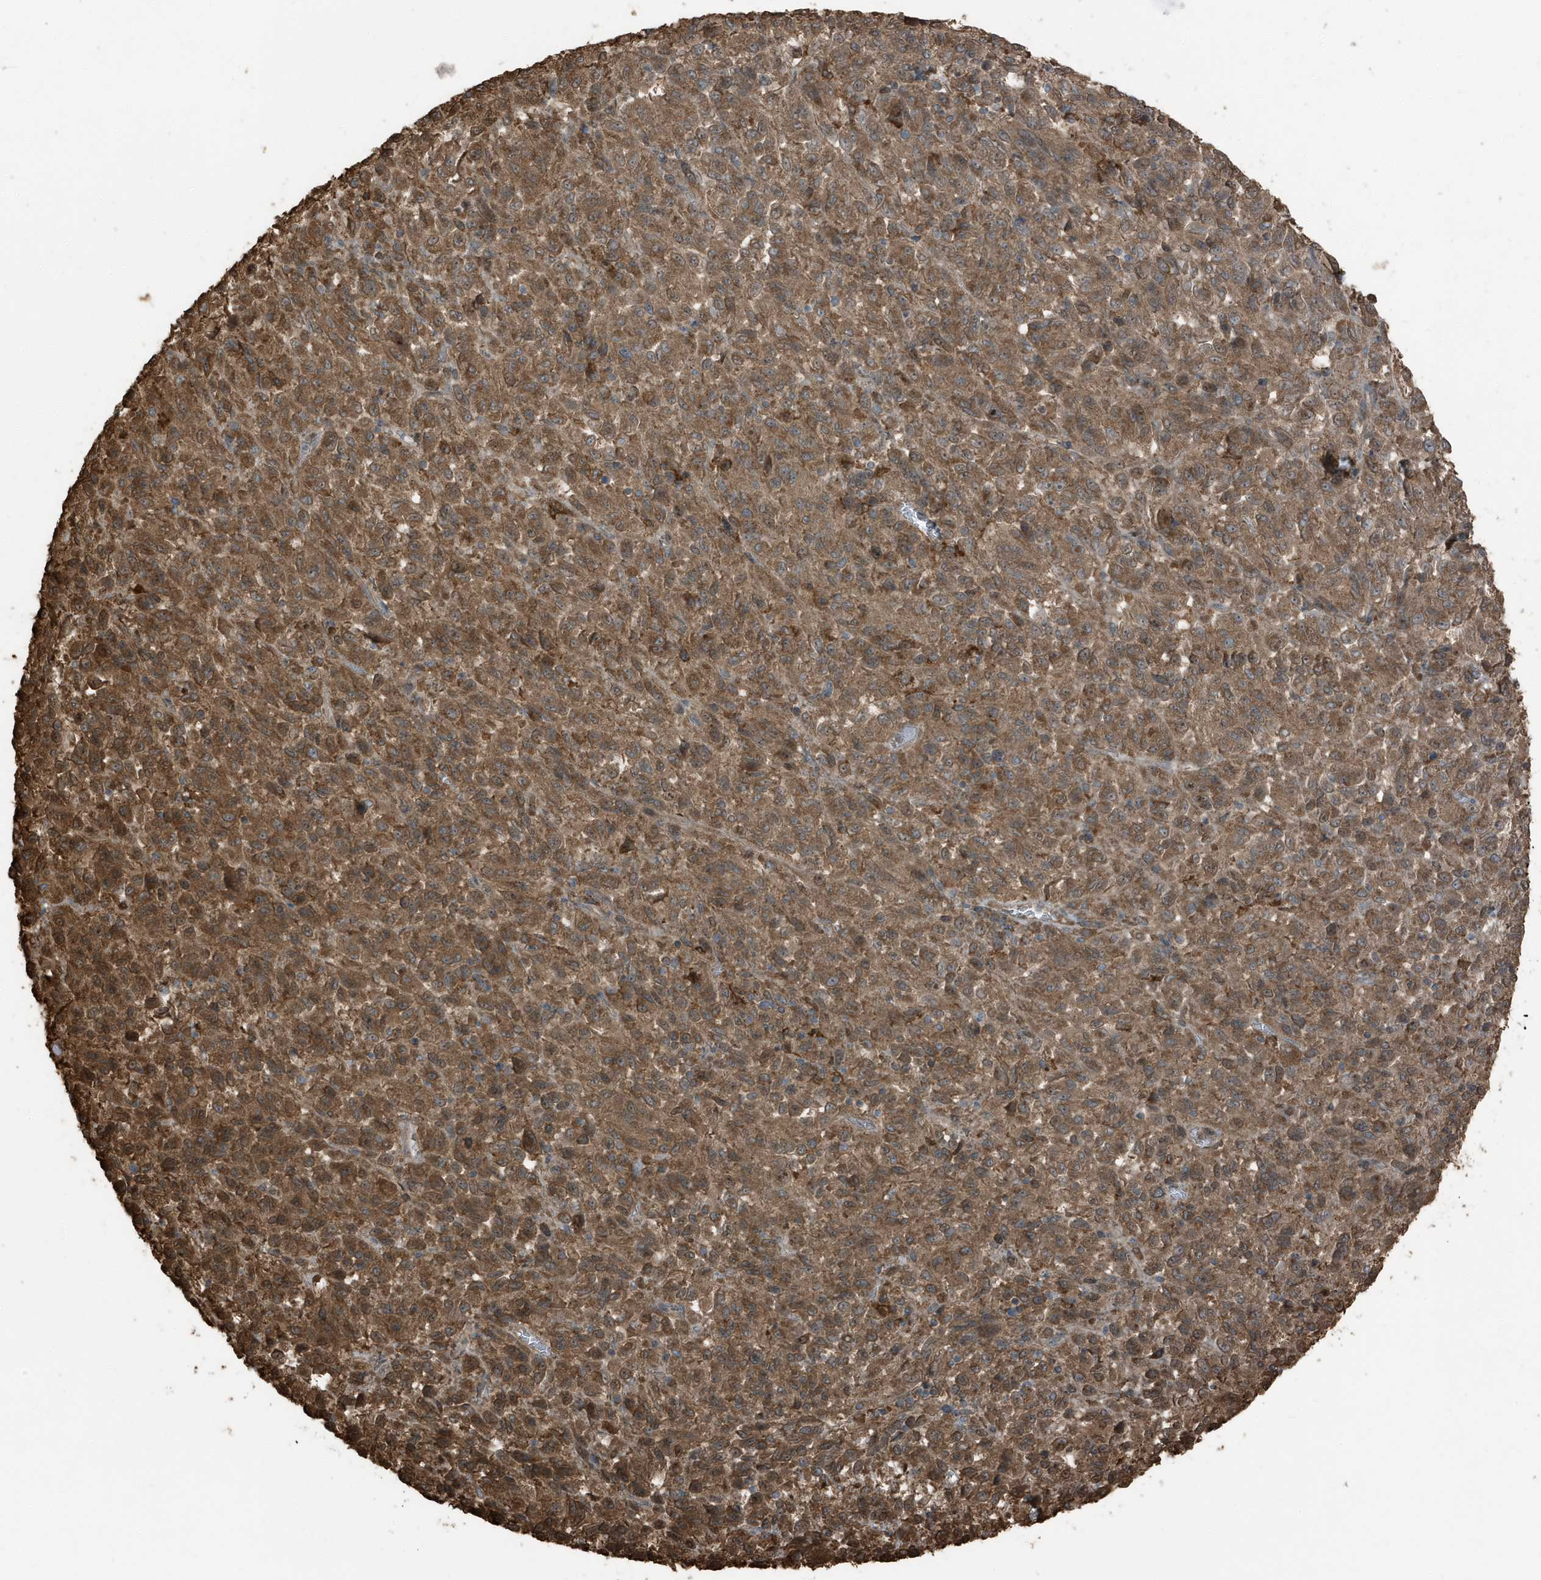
{"staining": {"intensity": "moderate", "quantity": ">75%", "location": "cytoplasmic/membranous"}, "tissue": "melanoma", "cell_type": "Tumor cells", "image_type": "cancer", "snomed": [{"axis": "morphology", "description": "Malignant melanoma, Metastatic site"}, {"axis": "topography", "description": "Lung"}], "caption": "High-magnification brightfield microscopy of malignant melanoma (metastatic site) stained with DAB (3,3'-diaminobenzidine) (brown) and counterstained with hematoxylin (blue). tumor cells exhibit moderate cytoplasmic/membranous staining is identified in approximately>75% of cells.", "gene": "AZI2", "patient": {"sex": "male", "age": 64}}